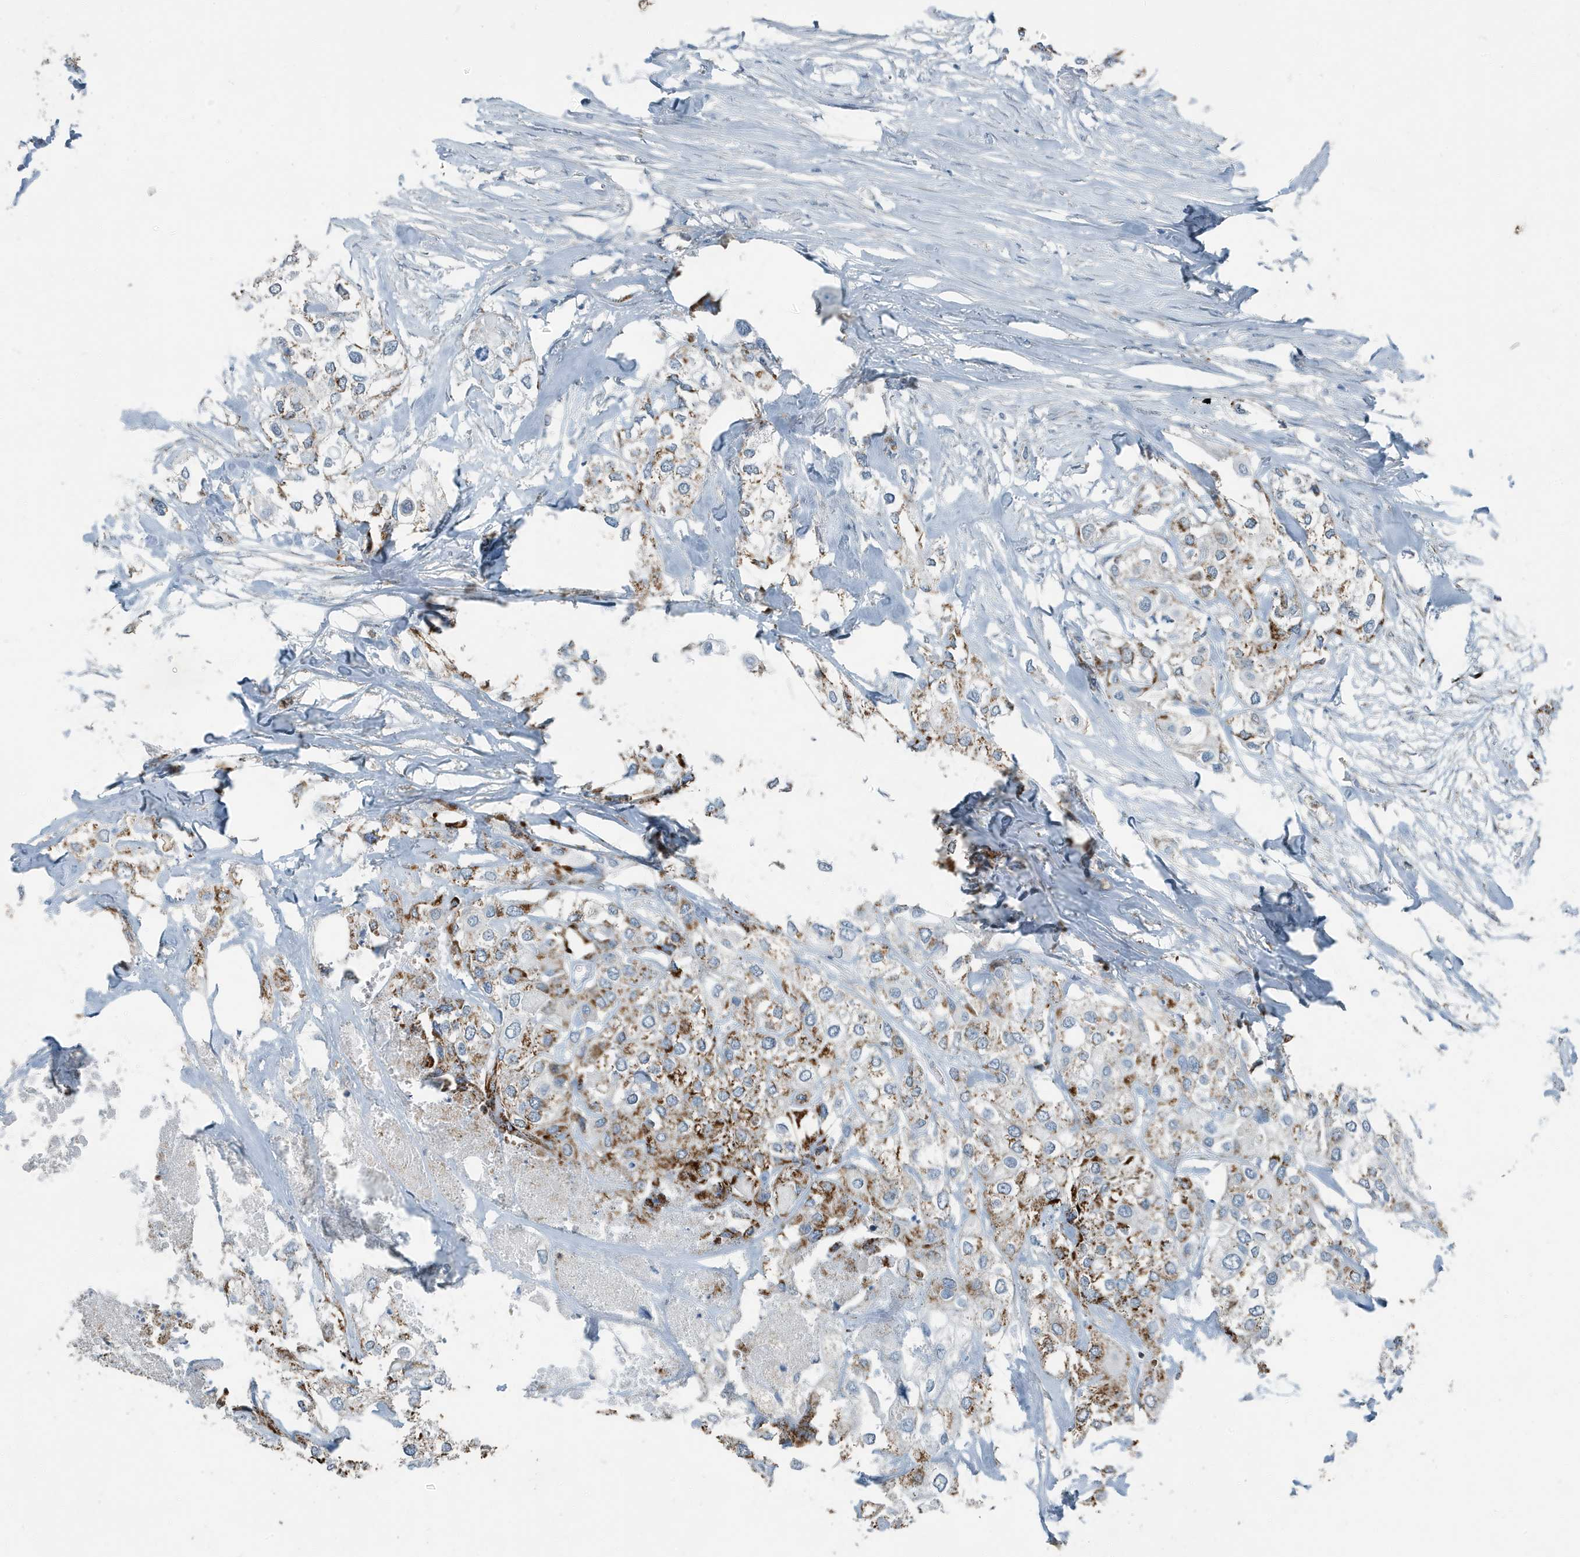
{"staining": {"intensity": "moderate", "quantity": "25%-75%", "location": "cytoplasmic/membranous"}, "tissue": "urothelial cancer", "cell_type": "Tumor cells", "image_type": "cancer", "snomed": [{"axis": "morphology", "description": "Urothelial carcinoma, High grade"}, {"axis": "topography", "description": "Urinary bladder"}], "caption": "This is a micrograph of IHC staining of urothelial cancer, which shows moderate positivity in the cytoplasmic/membranous of tumor cells.", "gene": "FAM162A", "patient": {"sex": "male", "age": 64}}